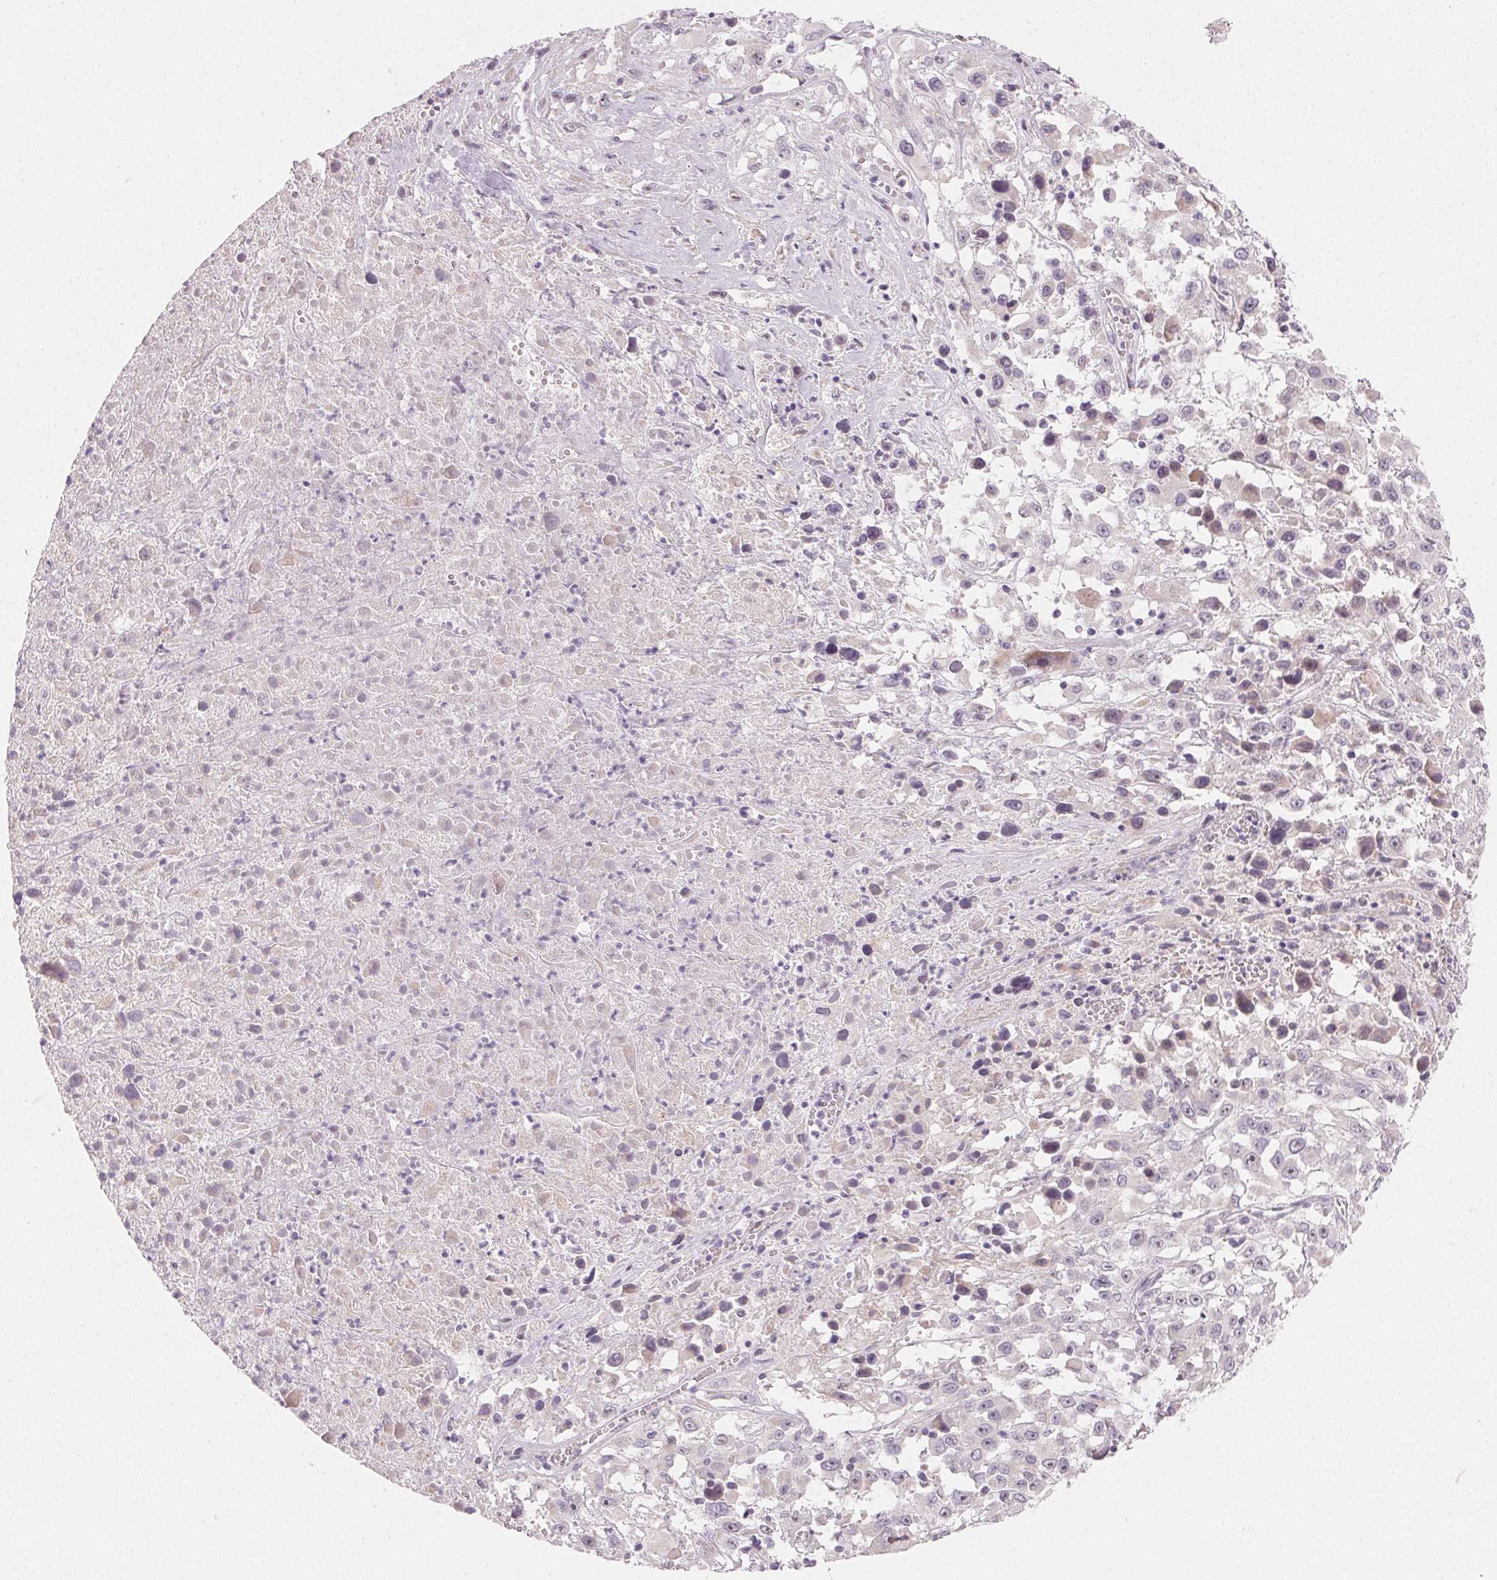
{"staining": {"intensity": "negative", "quantity": "none", "location": "none"}, "tissue": "melanoma", "cell_type": "Tumor cells", "image_type": "cancer", "snomed": [{"axis": "morphology", "description": "Malignant melanoma, Metastatic site"}, {"axis": "topography", "description": "Soft tissue"}], "caption": "Immunohistochemistry (IHC) of human malignant melanoma (metastatic site) exhibits no positivity in tumor cells.", "gene": "MYBL1", "patient": {"sex": "male", "age": 50}}